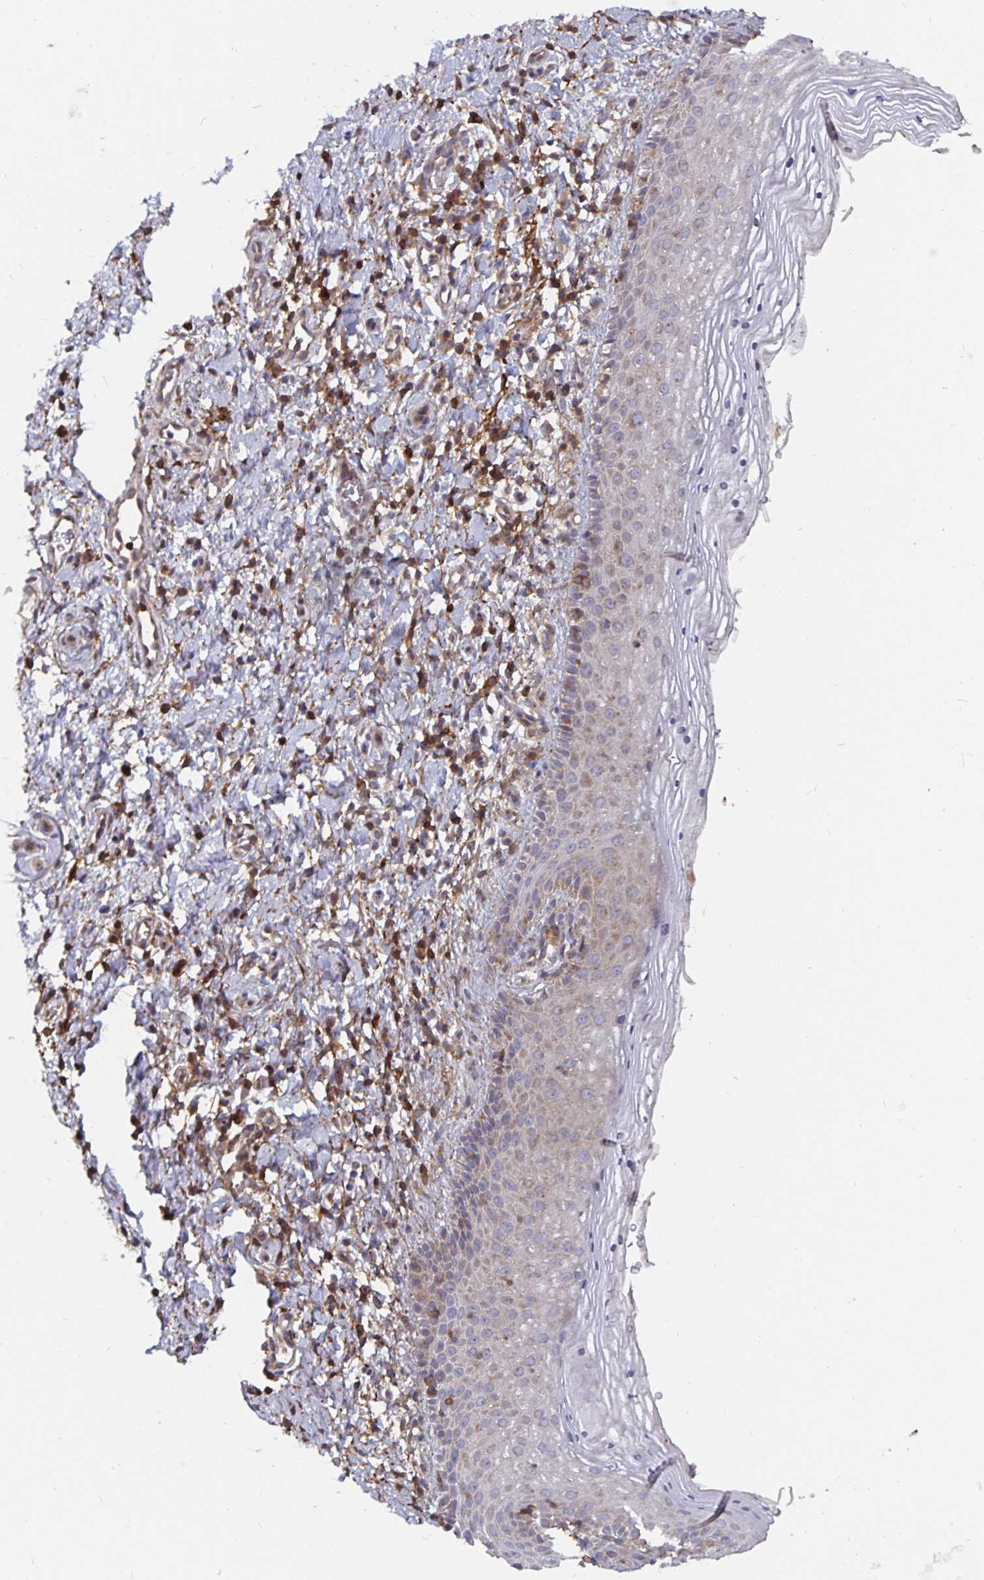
{"staining": {"intensity": "moderate", "quantity": "<25%", "location": "cytoplasmic/membranous"}, "tissue": "vagina", "cell_type": "Squamous epithelial cells", "image_type": "normal", "snomed": [{"axis": "morphology", "description": "Normal tissue, NOS"}, {"axis": "topography", "description": "Vagina"}], "caption": "IHC micrograph of benign human vagina stained for a protein (brown), which shows low levels of moderate cytoplasmic/membranous expression in about <25% of squamous epithelial cells.", "gene": "GJA4", "patient": {"sex": "female", "age": 51}}